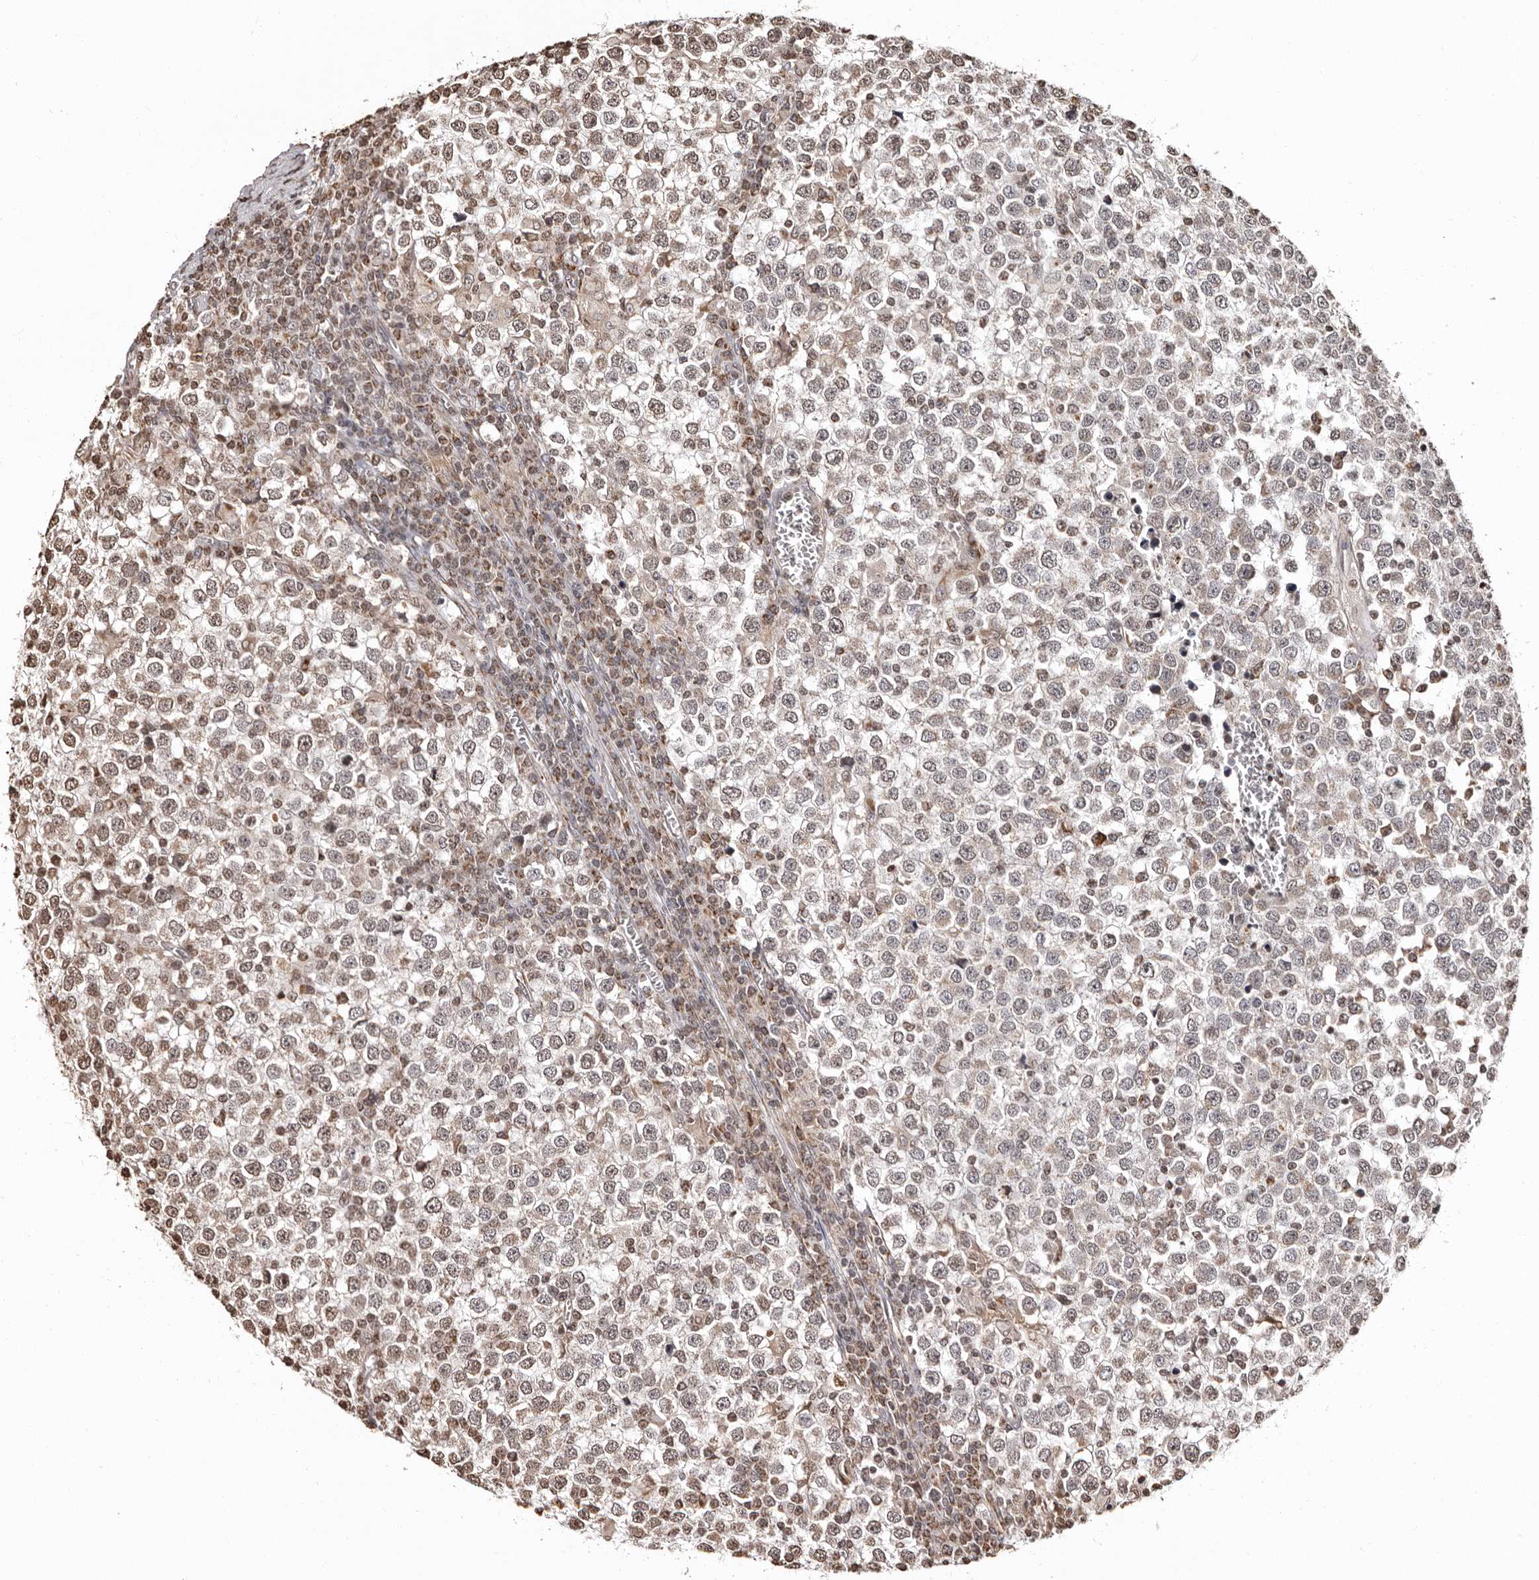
{"staining": {"intensity": "weak", "quantity": "25%-75%", "location": "nuclear"}, "tissue": "testis cancer", "cell_type": "Tumor cells", "image_type": "cancer", "snomed": [{"axis": "morphology", "description": "Seminoma, NOS"}, {"axis": "topography", "description": "Testis"}], "caption": "Immunohistochemistry (IHC) (DAB) staining of human testis cancer (seminoma) displays weak nuclear protein staining in approximately 25%-75% of tumor cells.", "gene": "CCDC190", "patient": {"sex": "male", "age": 65}}